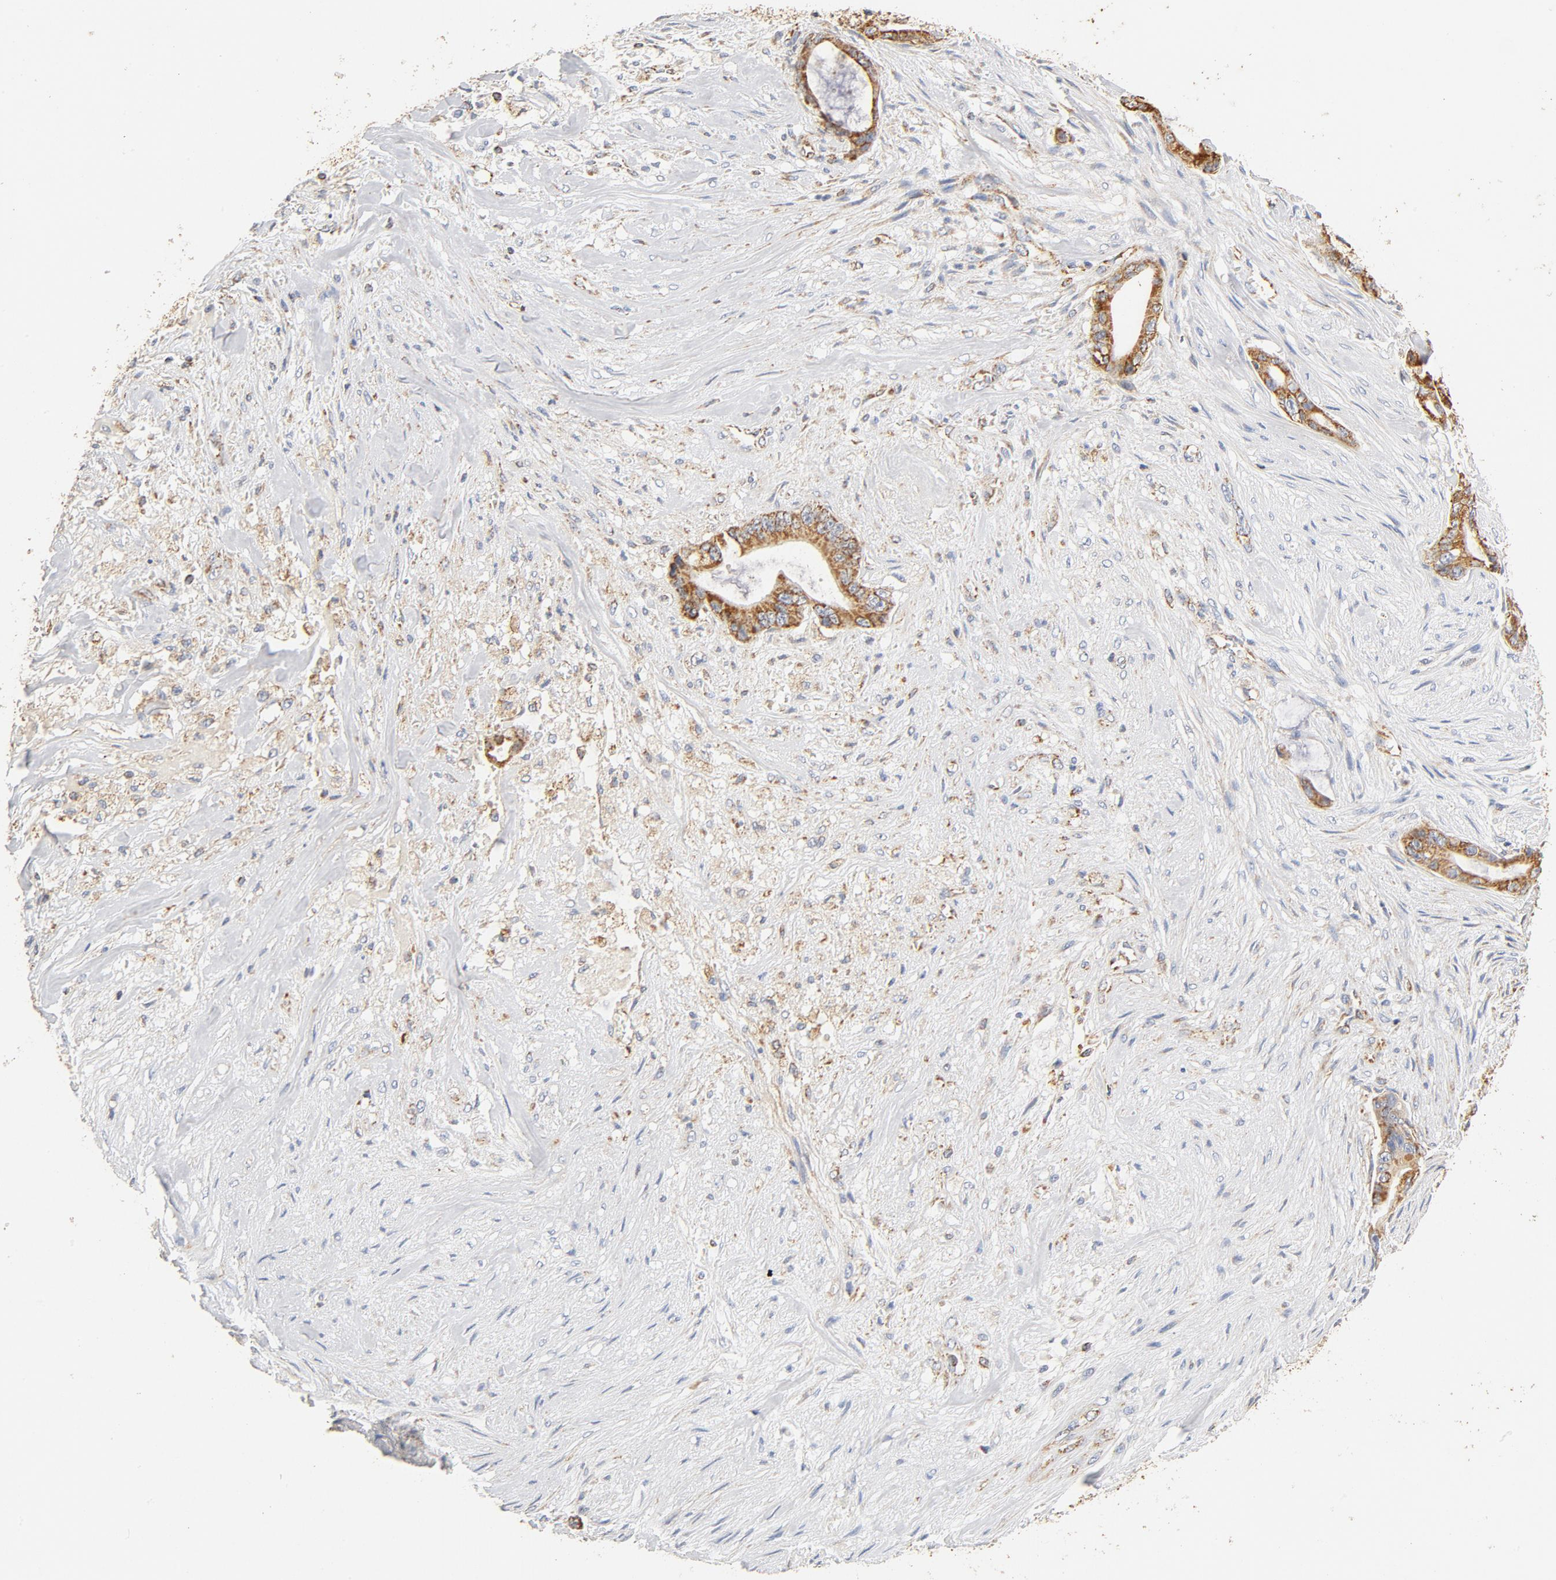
{"staining": {"intensity": "moderate", "quantity": ">75%", "location": "cytoplasmic/membranous"}, "tissue": "liver cancer", "cell_type": "Tumor cells", "image_type": "cancer", "snomed": [{"axis": "morphology", "description": "Cholangiocarcinoma"}, {"axis": "topography", "description": "Liver"}], "caption": "Liver cancer stained for a protein reveals moderate cytoplasmic/membranous positivity in tumor cells.", "gene": "COX4I1", "patient": {"sex": "female", "age": 55}}